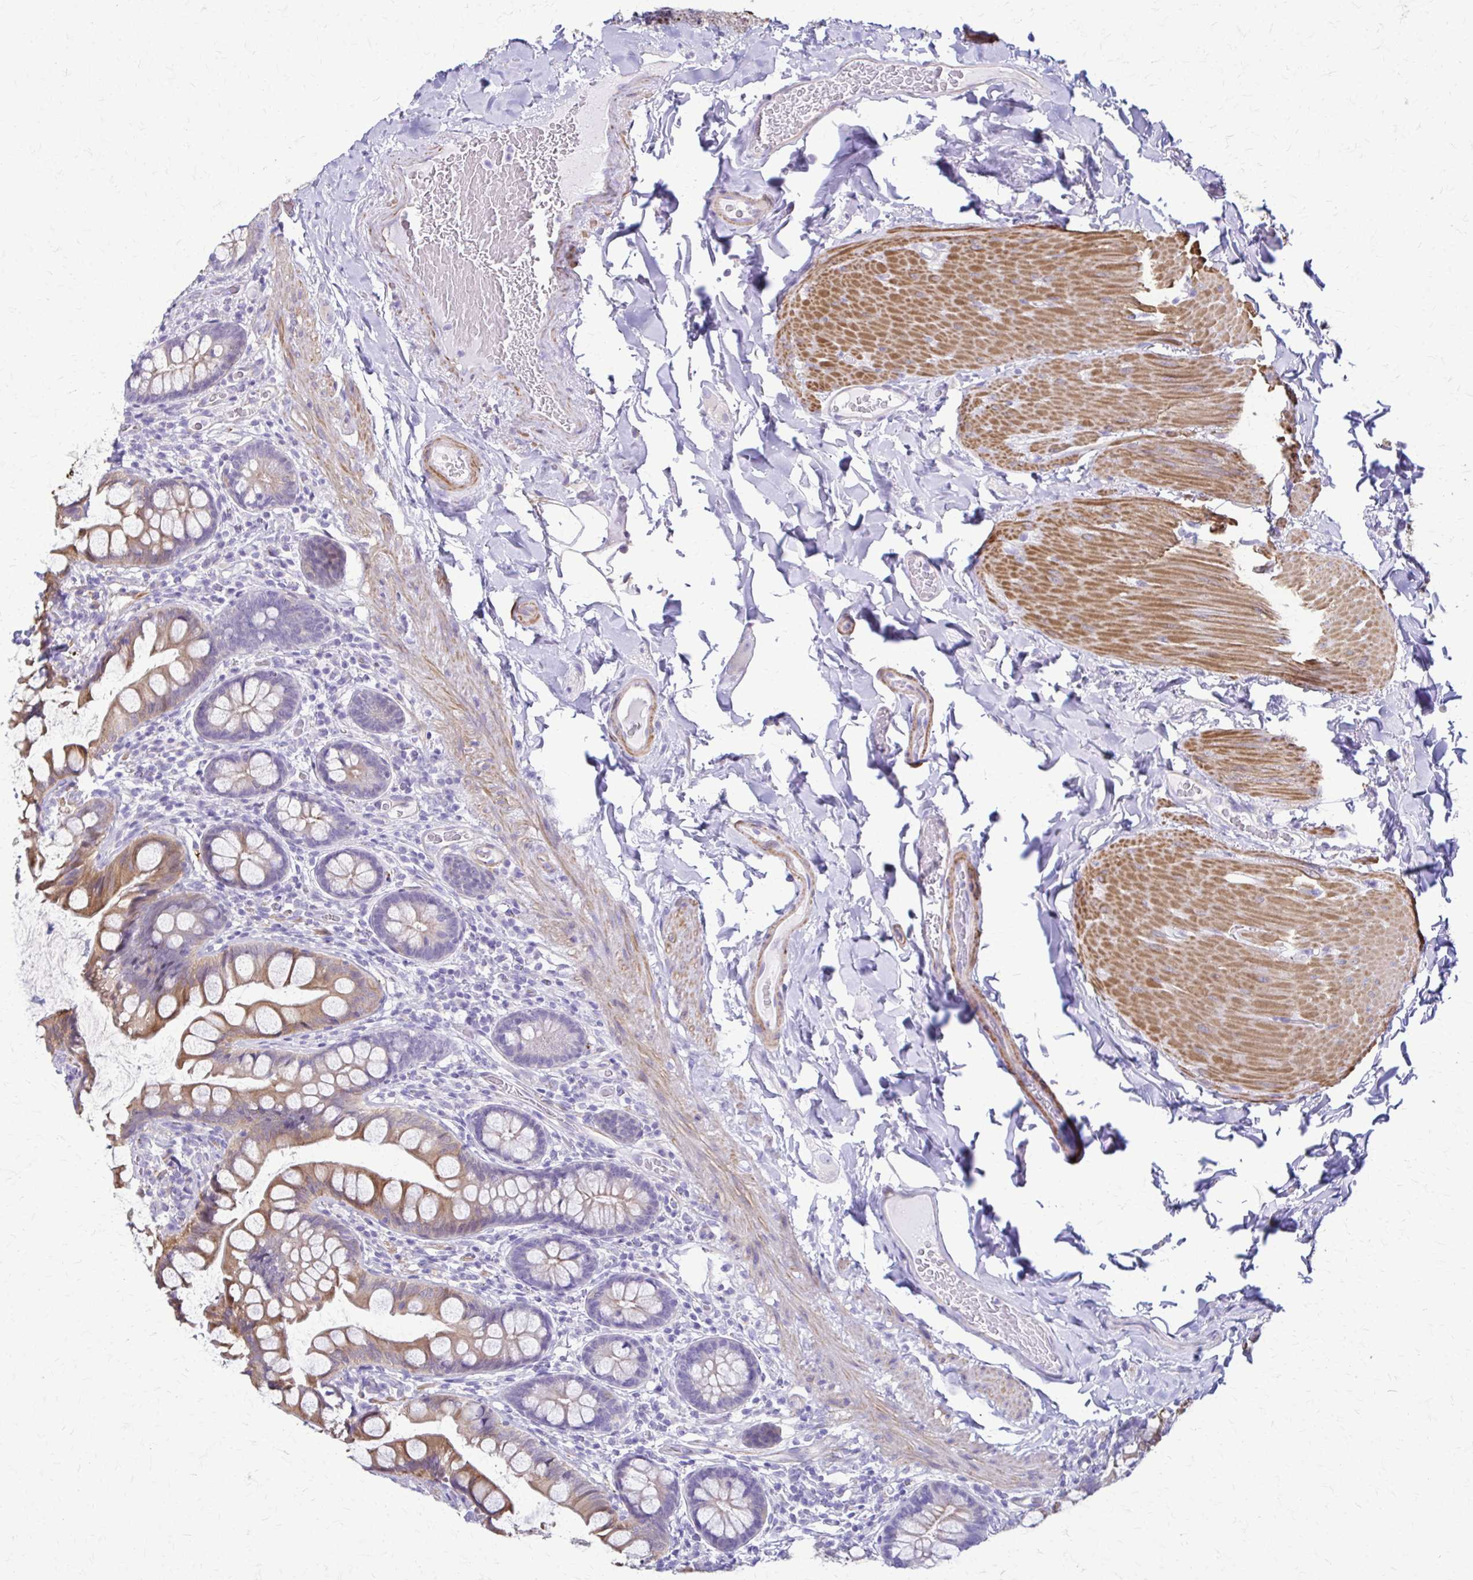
{"staining": {"intensity": "moderate", "quantity": ">75%", "location": "cytoplasmic/membranous"}, "tissue": "small intestine", "cell_type": "Glandular cells", "image_type": "normal", "snomed": [{"axis": "morphology", "description": "Normal tissue, NOS"}, {"axis": "topography", "description": "Small intestine"}], "caption": "Brown immunohistochemical staining in benign human small intestine reveals moderate cytoplasmic/membranous staining in approximately >75% of glandular cells. The protein of interest is shown in brown color, while the nuclei are stained blue.", "gene": "DSP", "patient": {"sex": "male", "age": 70}}